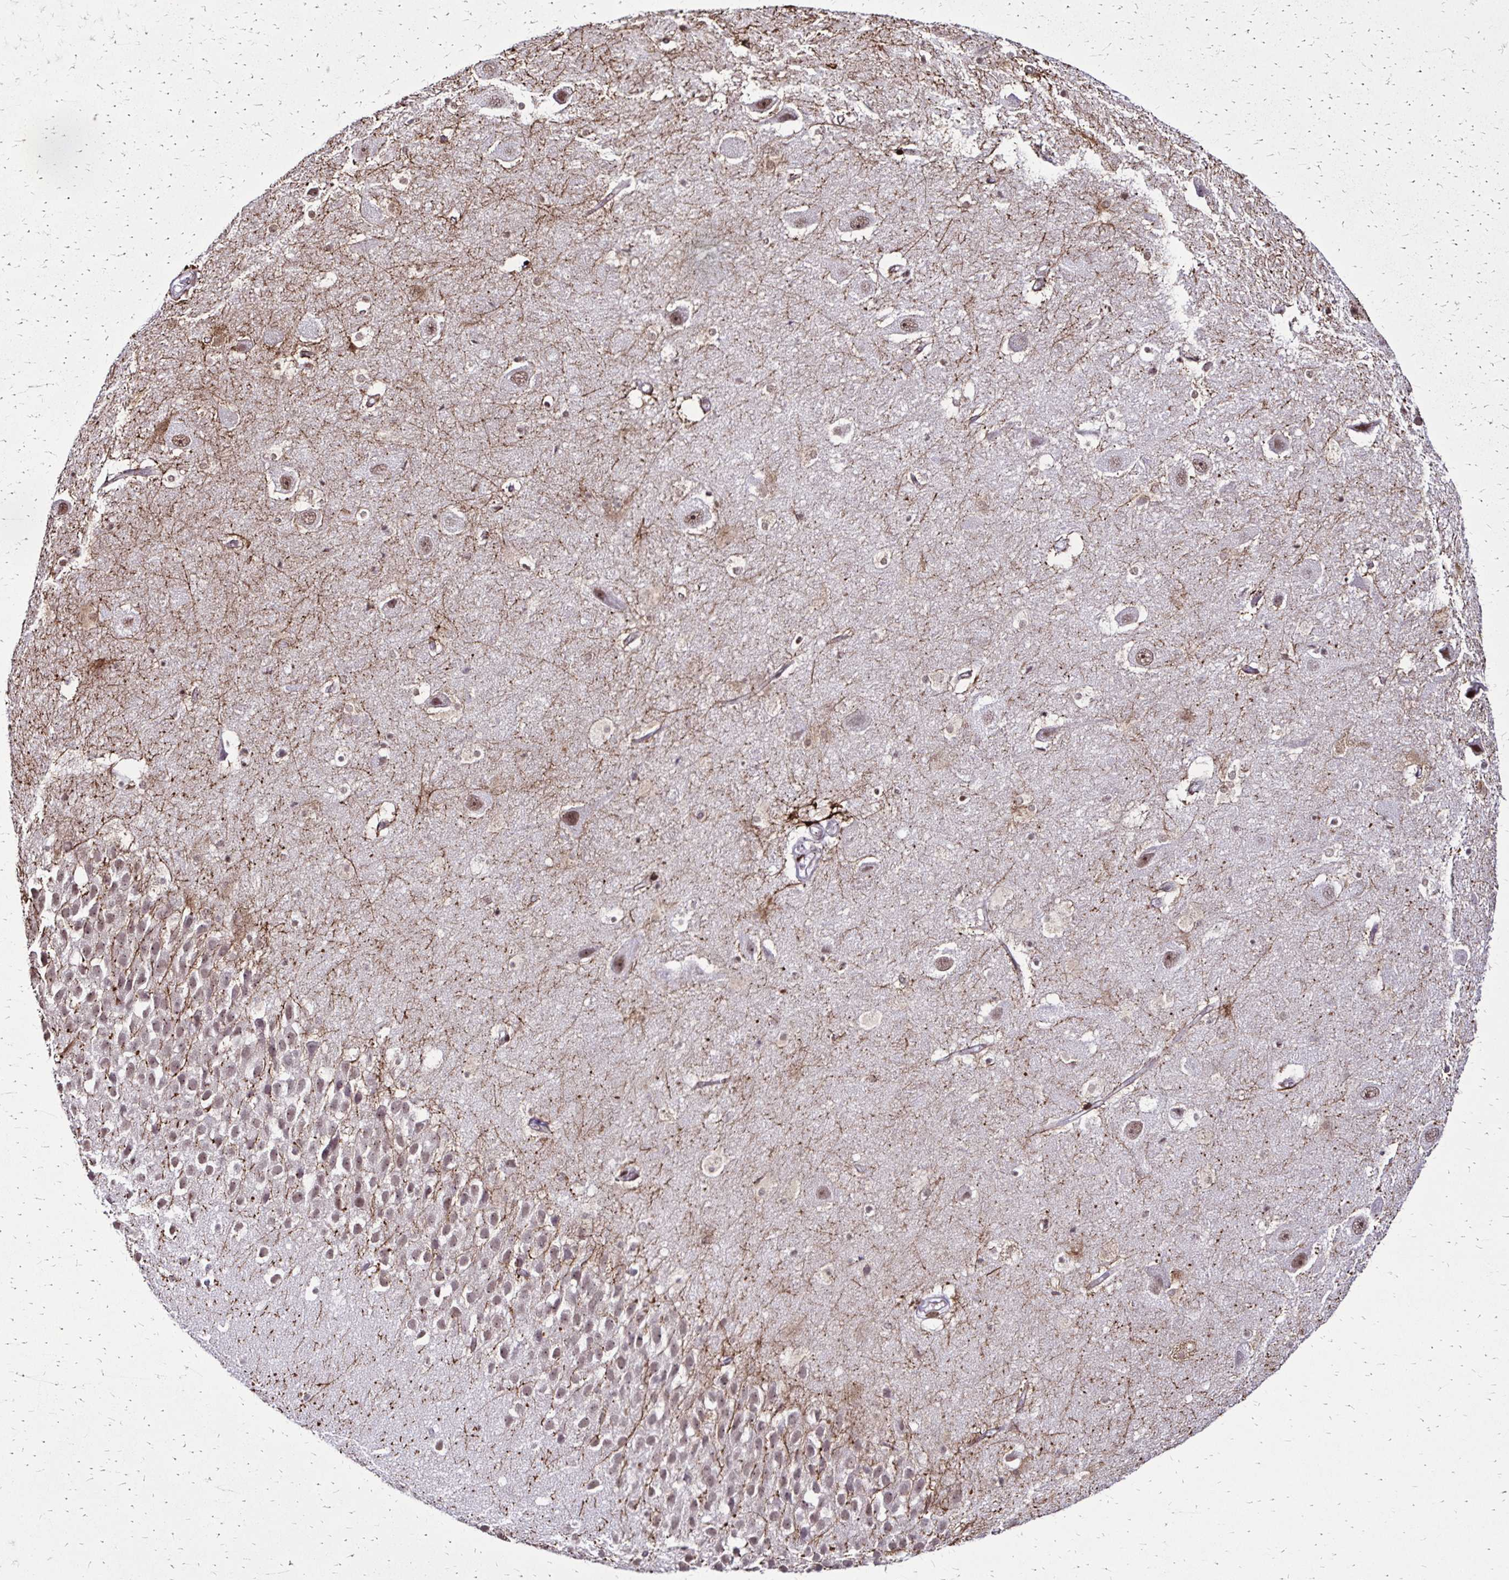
{"staining": {"intensity": "weak", "quantity": "<25%", "location": "nuclear"}, "tissue": "hippocampus", "cell_type": "Glial cells", "image_type": "normal", "snomed": [{"axis": "morphology", "description": "Normal tissue, NOS"}, {"axis": "topography", "description": "Hippocampus"}], "caption": "This histopathology image is of unremarkable hippocampus stained with immunohistochemistry to label a protein in brown with the nuclei are counter-stained blue. There is no staining in glial cells. Nuclei are stained in blue.", "gene": "TOB1", "patient": {"sex": "male", "age": 26}}